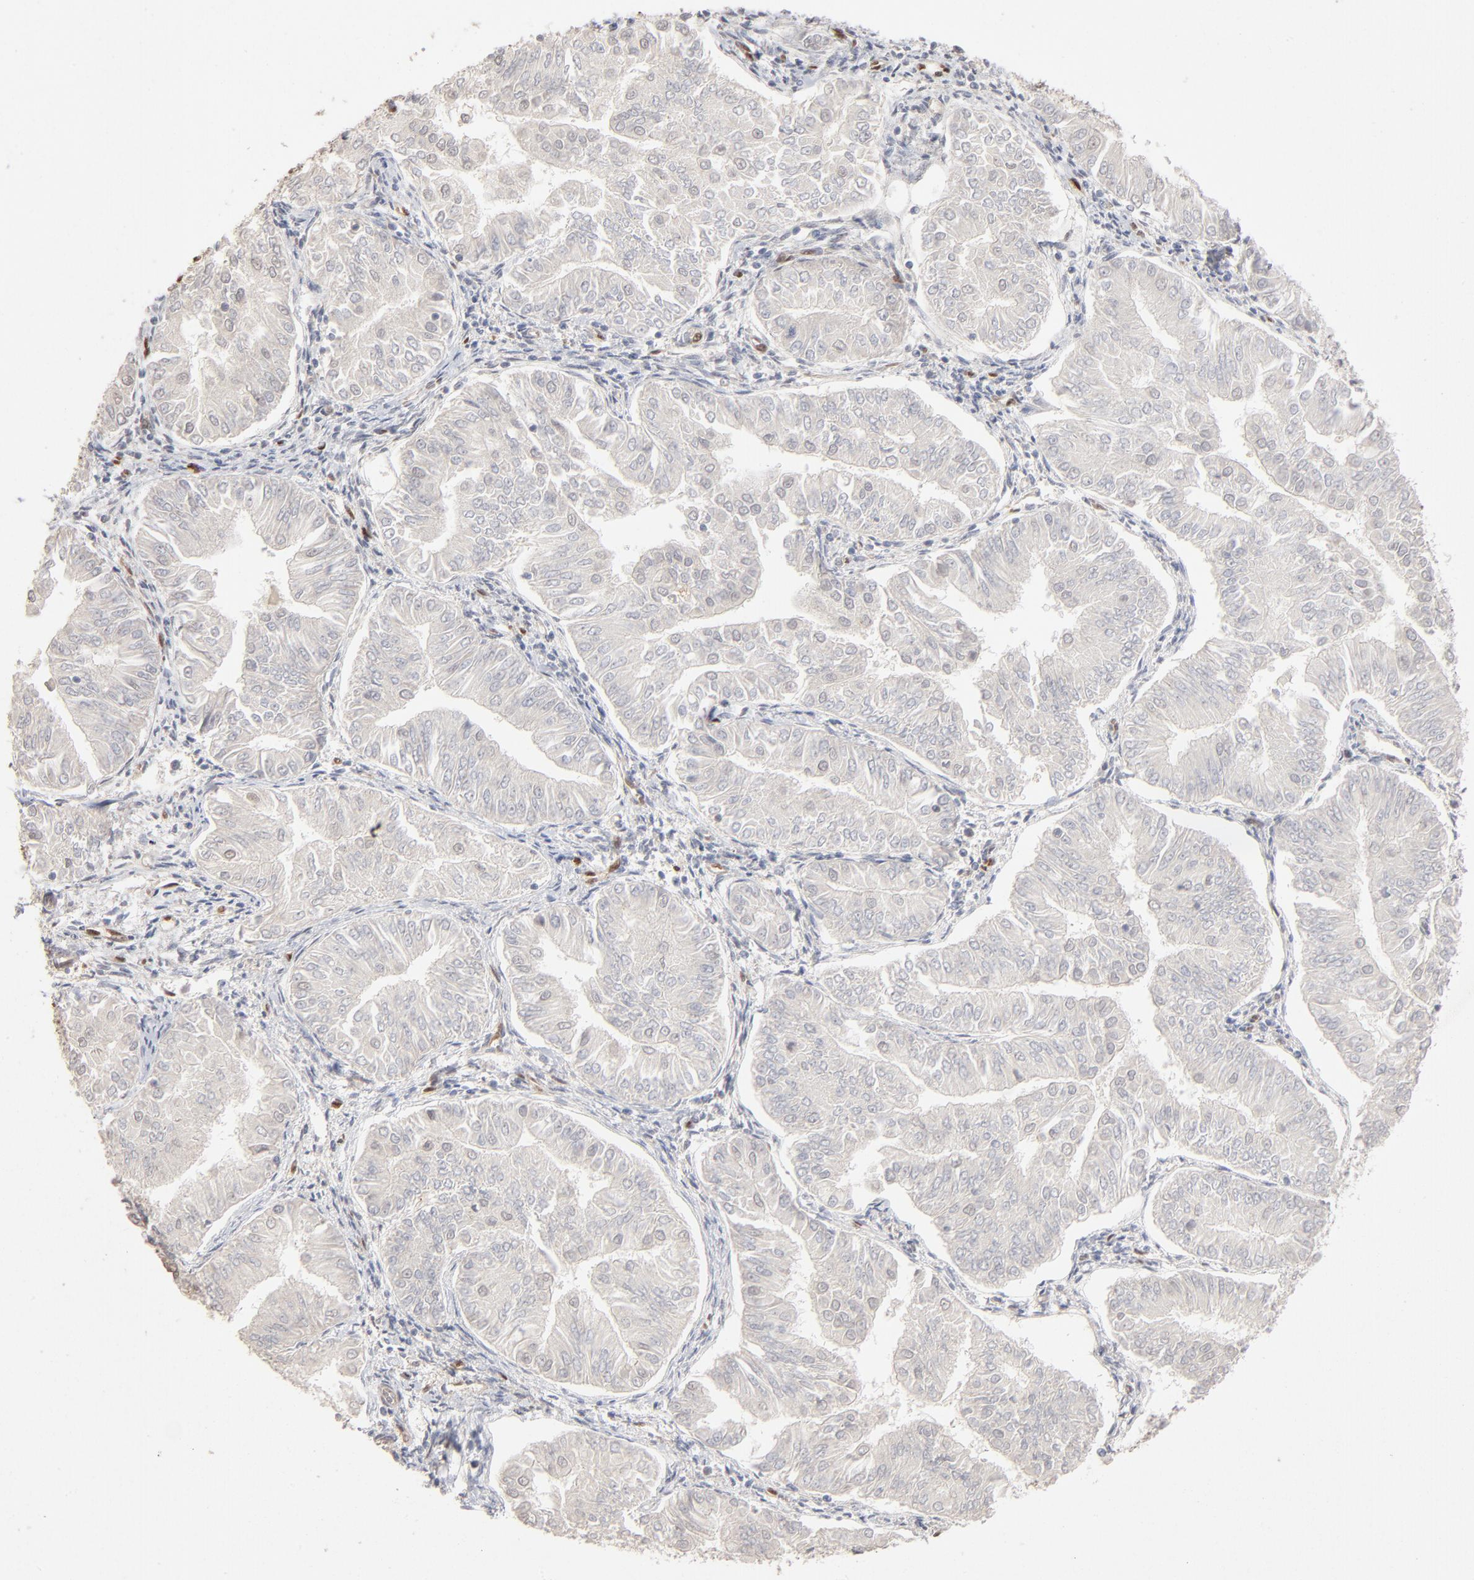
{"staining": {"intensity": "negative", "quantity": "none", "location": "none"}, "tissue": "endometrial cancer", "cell_type": "Tumor cells", "image_type": "cancer", "snomed": [{"axis": "morphology", "description": "Adenocarcinoma, NOS"}, {"axis": "topography", "description": "Endometrium"}], "caption": "A high-resolution histopathology image shows immunohistochemistry staining of endometrial cancer (adenocarcinoma), which shows no significant positivity in tumor cells.", "gene": "NFIB", "patient": {"sex": "female", "age": 53}}